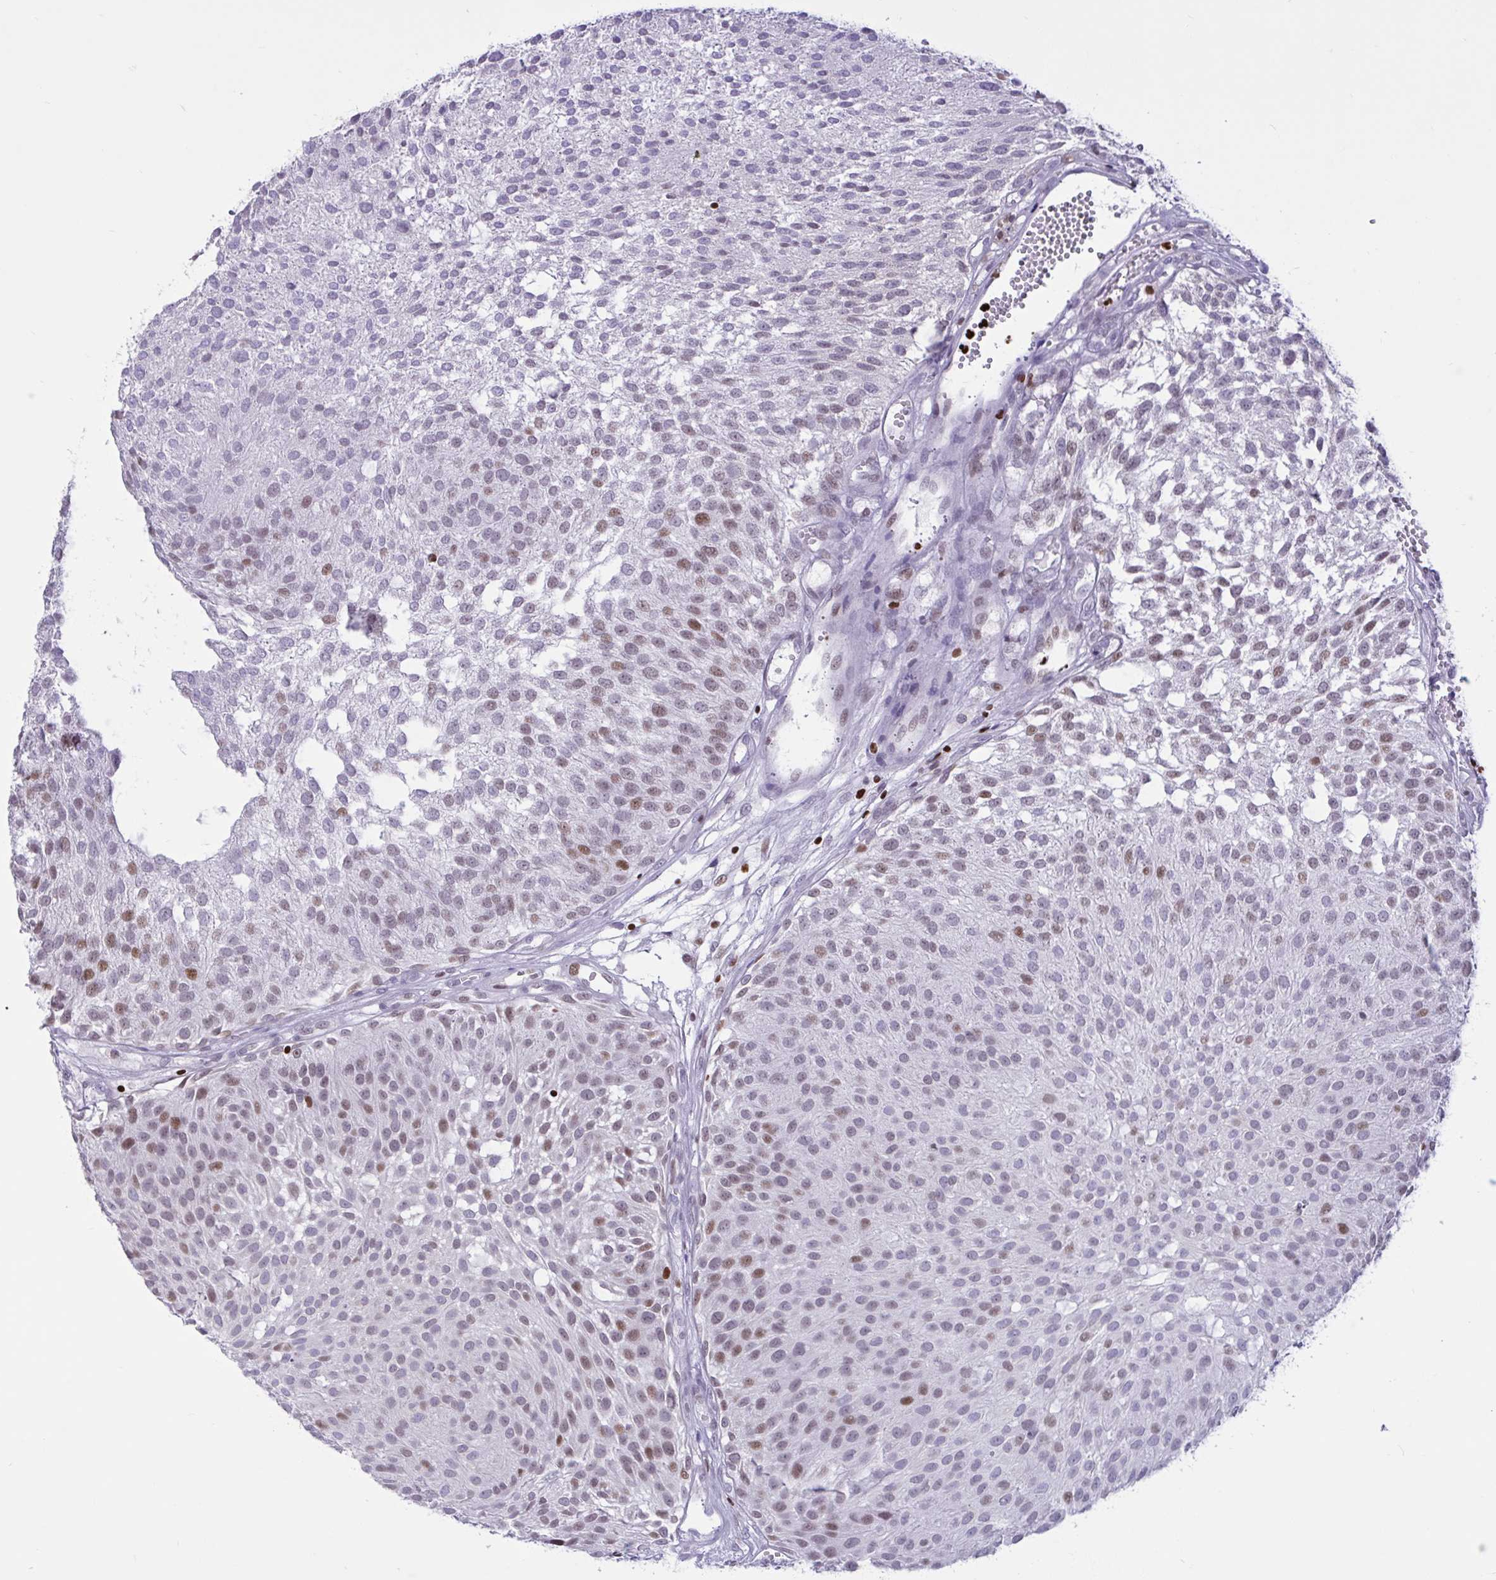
{"staining": {"intensity": "moderate", "quantity": "25%-75%", "location": "nuclear"}, "tissue": "urothelial cancer", "cell_type": "Tumor cells", "image_type": "cancer", "snomed": [{"axis": "morphology", "description": "Urothelial carcinoma, NOS"}, {"axis": "topography", "description": "Urinary bladder"}], "caption": "Protein expression analysis of human urothelial cancer reveals moderate nuclear positivity in about 25%-75% of tumor cells.", "gene": "HMGB2", "patient": {"sex": "male", "age": 84}}